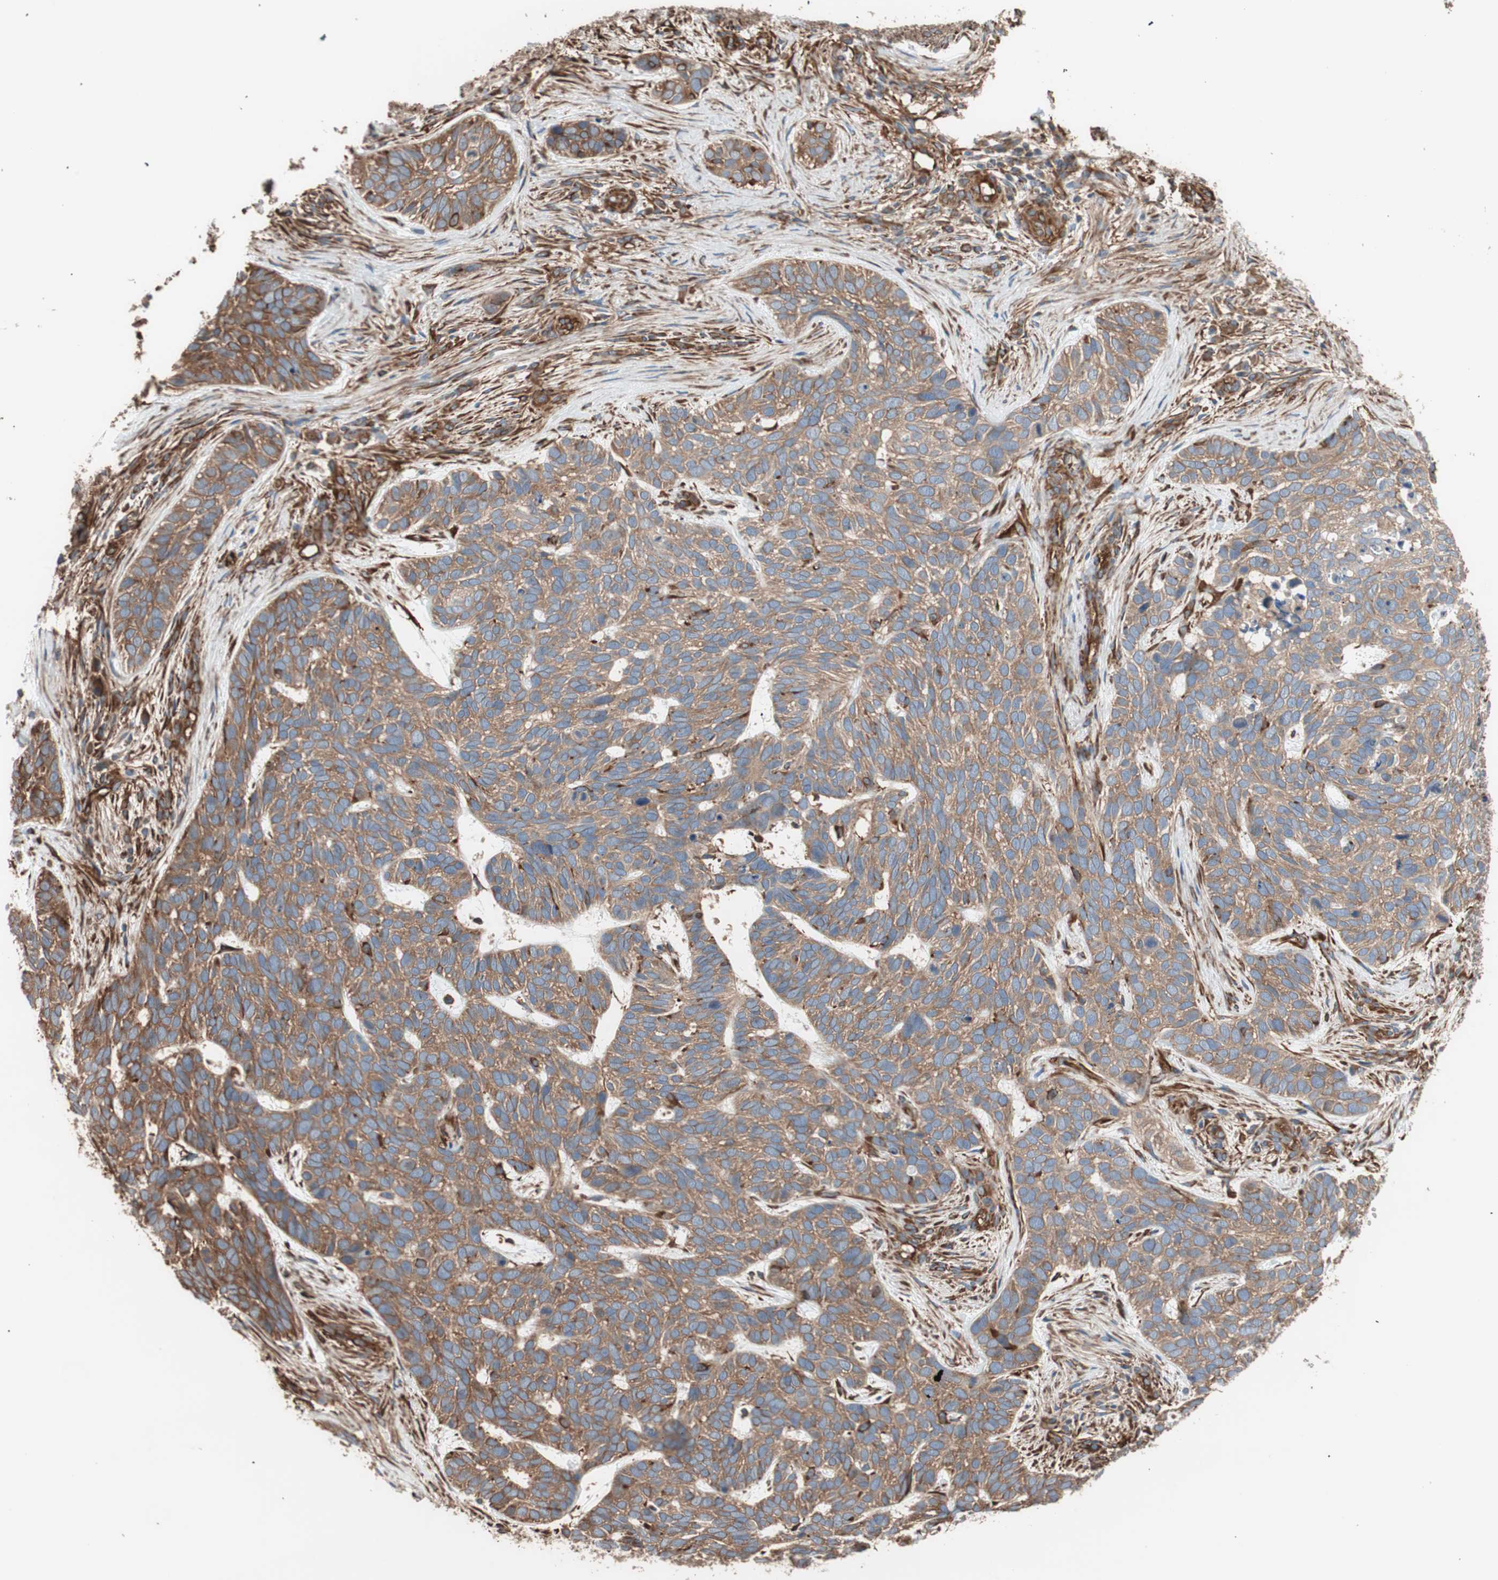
{"staining": {"intensity": "moderate", "quantity": ">75%", "location": "cytoplasmic/membranous"}, "tissue": "skin cancer", "cell_type": "Tumor cells", "image_type": "cancer", "snomed": [{"axis": "morphology", "description": "Basal cell carcinoma"}, {"axis": "topography", "description": "Skin"}], "caption": "Protein staining of basal cell carcinoma (skin) tissue reveals moderate cytoplasmic/membranous staining in about >75% of tumor cells.", "gene": "GPSM2", "patient": {"sex": "male", "age": 87}}